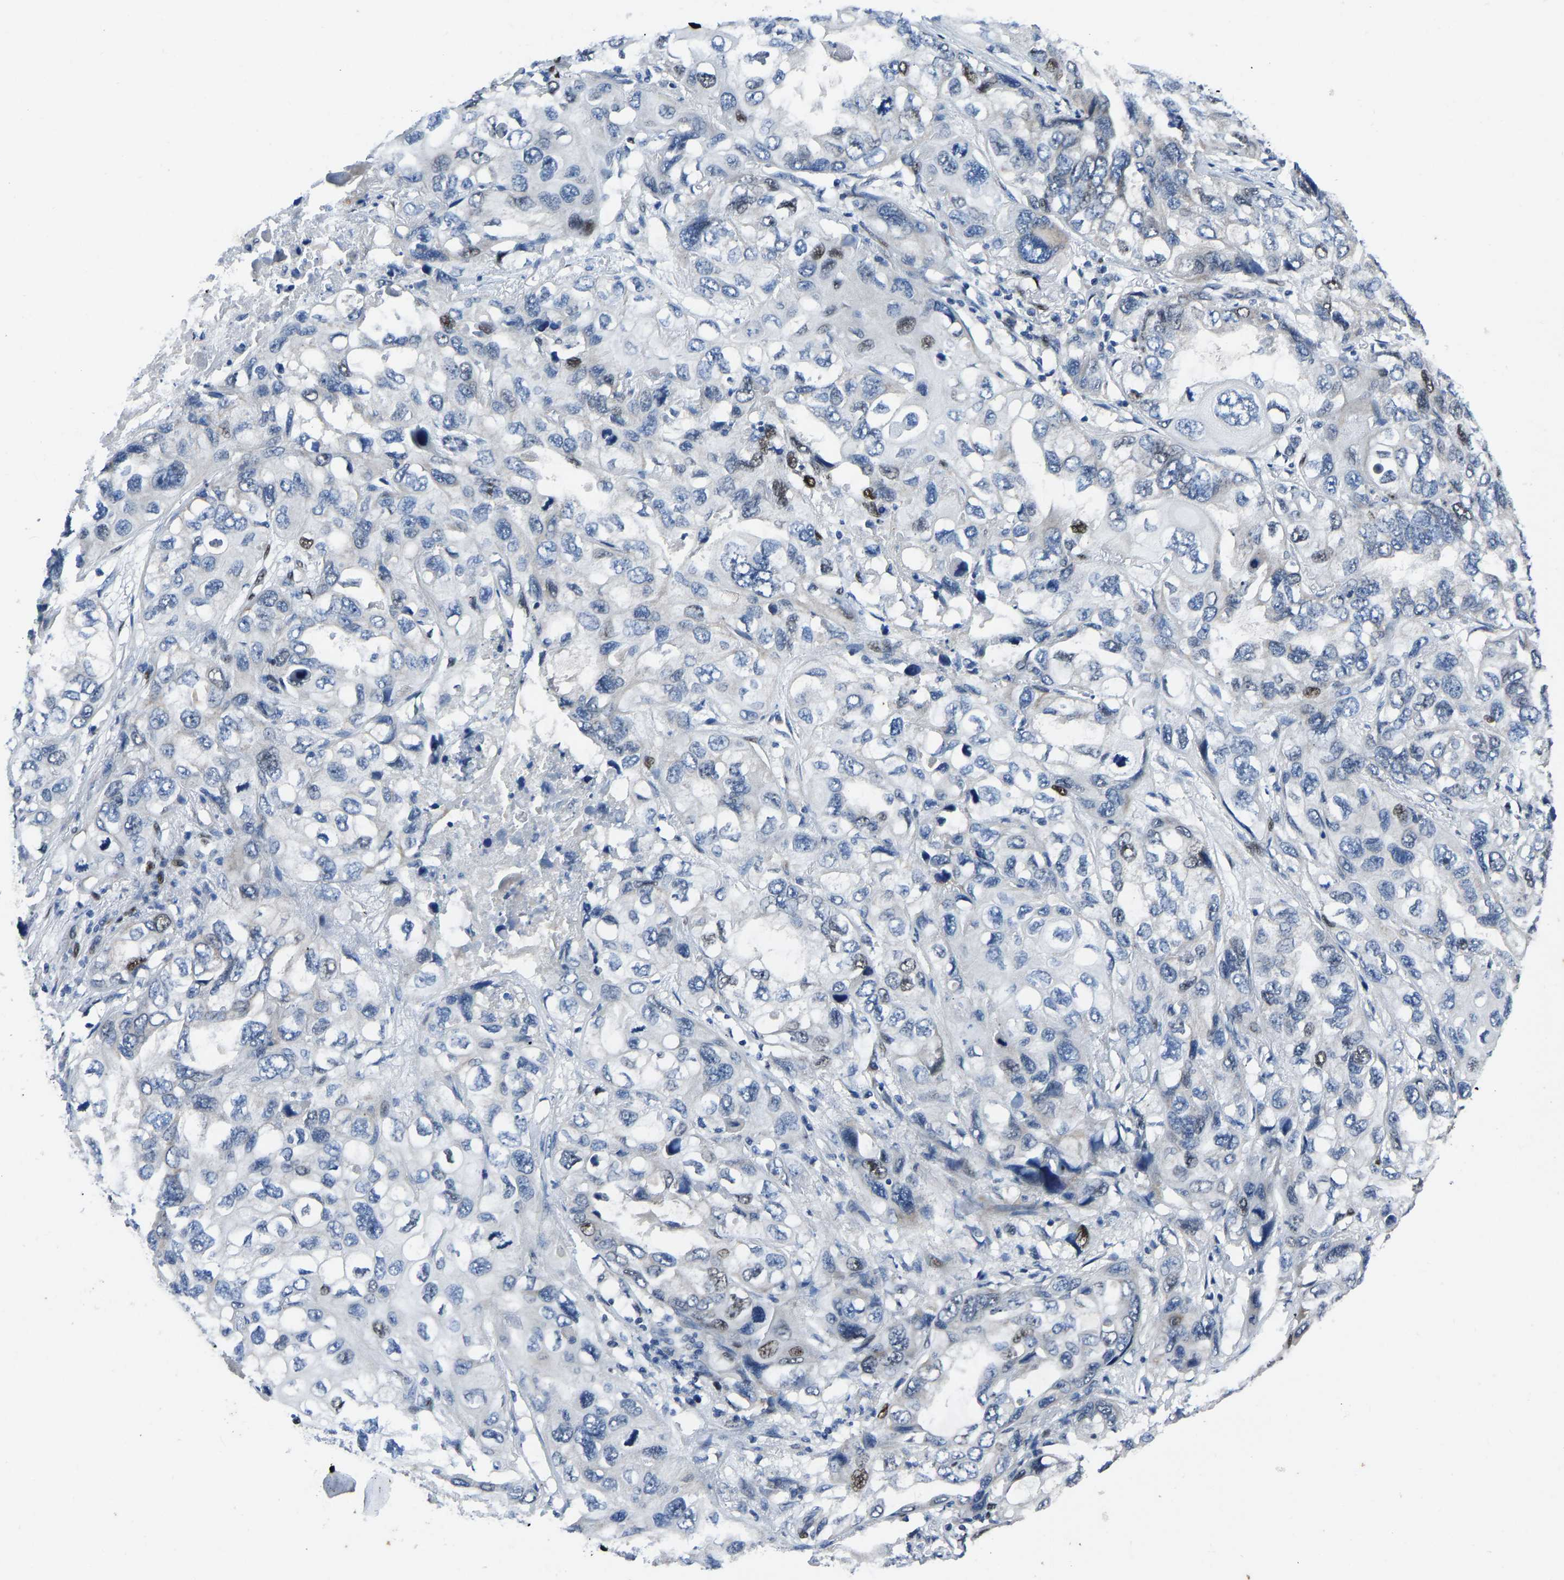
{"staining": {"intensity": "moderate", "quantity": "<25%", "location": "nuclear"}, "tissue": "lung cancer", "cell_type": "Tumor cells", "image_type": "cancer", "snomed": [{"axis": "morphology", "description": "Squamous cell carcinoma, NOS"}, {"axis": "topography", "description": "Lung"}], "caption": "Human lung cancer (squamous cell carcinoma) stained for a protein (brown) demonstrates moderate nuclear positive expression in approximately <25% of tumor cells.", "gene": "EGR1", "patient": {"sex": "female", "age": 73}}